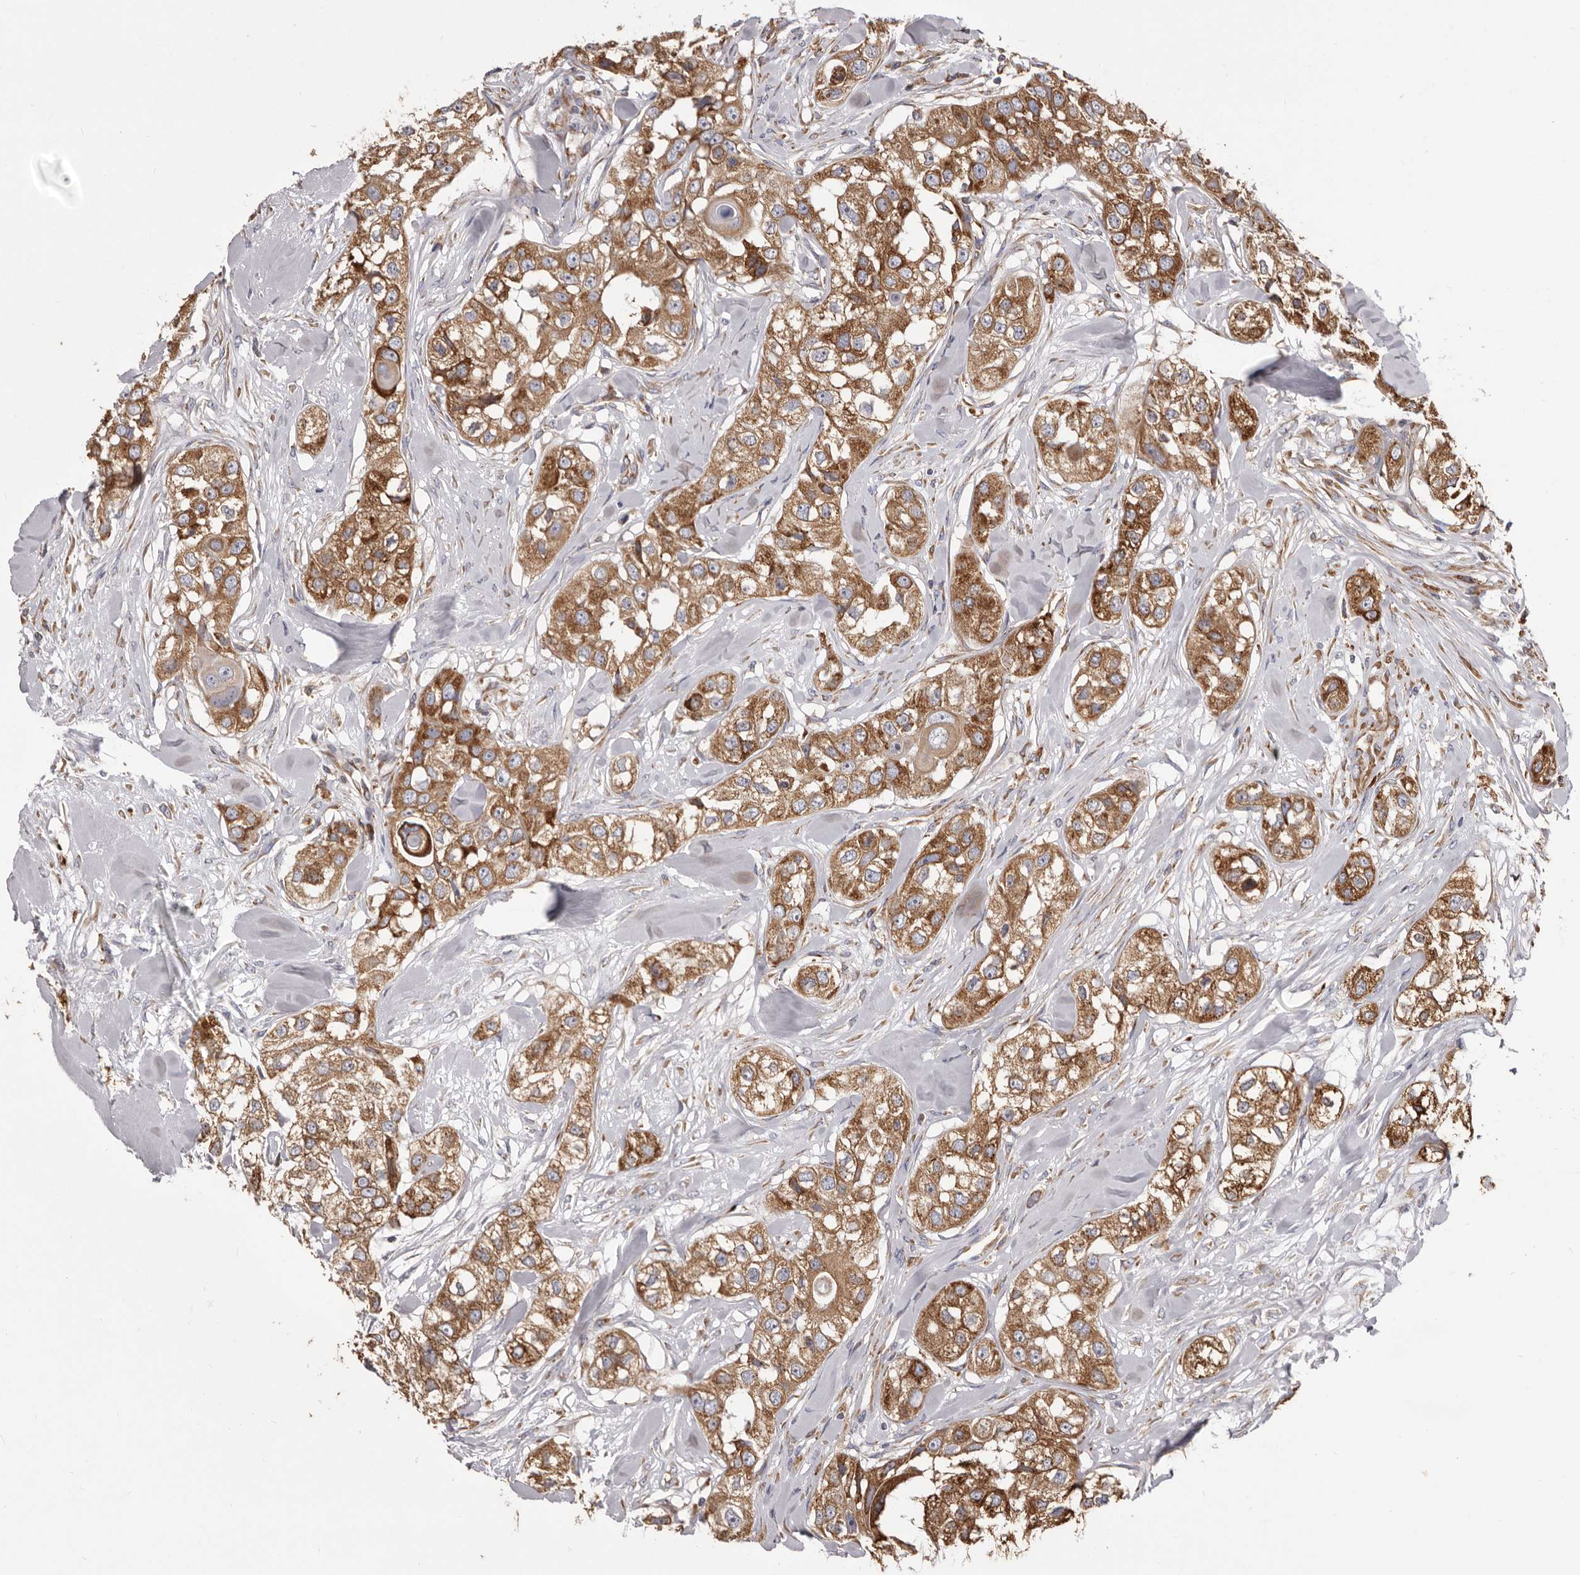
{"staining": {"intensity": "moderate", "quantity": ">75%", "location": "cytoplasmic/membranous"}, "tissue": "head and neck cancer", "cell_type": "Tumor cells", "image_type": "cancer", "snomed": [{"axis": "morphology", "description": "Normal tissue, NOS"}, {"axis": "morphology", "description": "Squamous cell carcinoma, NOS"}, {"axis": "topography", "description": "Skeletal muscle"}, {"axis": "topography", "description": "Head-Neck"}], "caption": "IHC histopathology image of head and neck squamous cell carcinoma stained for a protein (brown), which displays medium levels of moderate cytoplasmic/membranous staining in about >75% of tumor cells.", "gene": "QRSL1", "patient": {"sex": "male", "age": 51}}